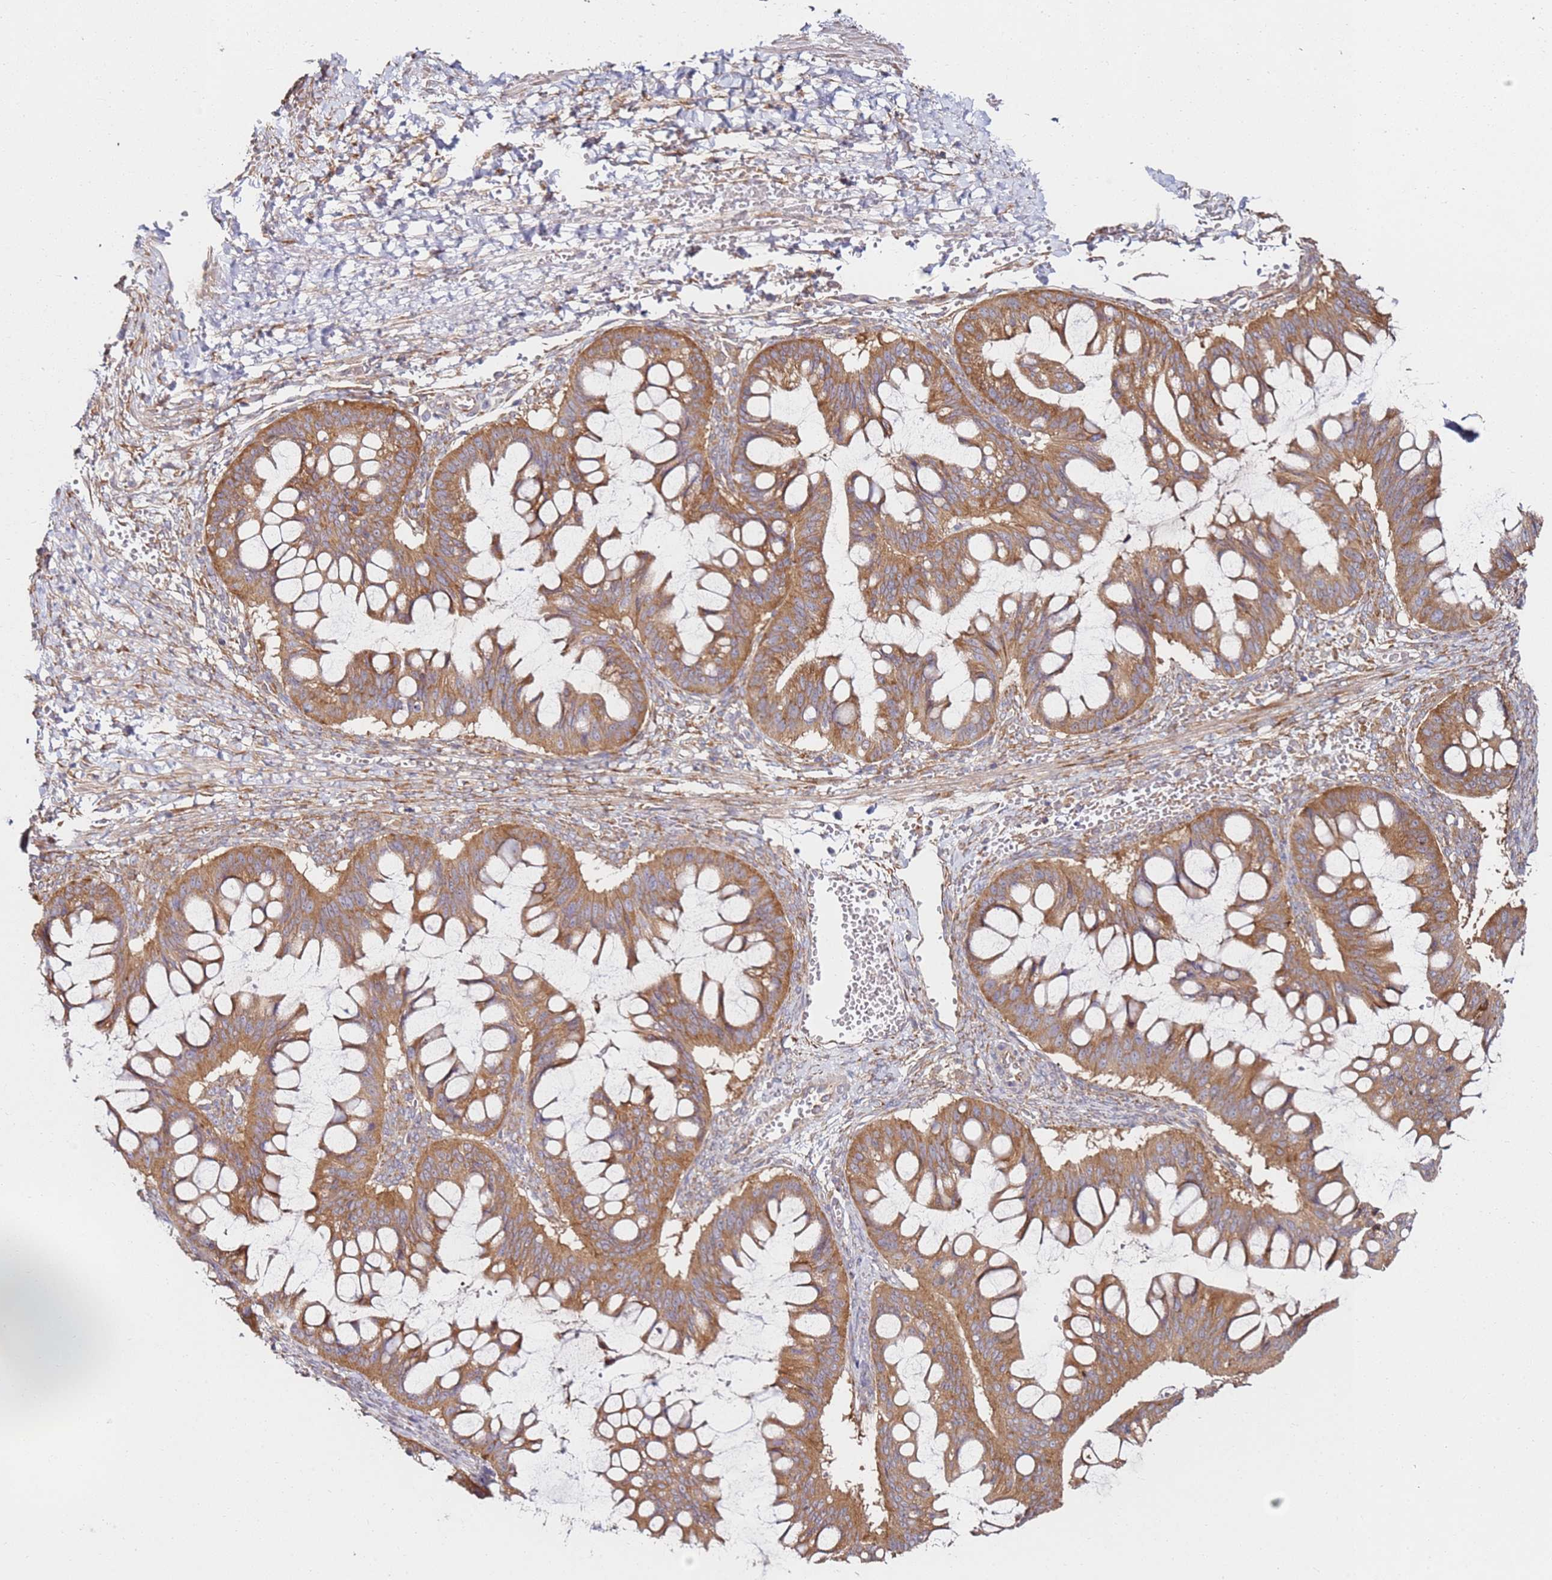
{"staining": {"intensity": "moderate", "quantity": ">75%", "location": "cytoplasmic/membranous"}, "tissue": "ovarian cancer", "cell_type": "Tumor cells", "image_type": "cancer", "snomed": [{"axis": "morphology", "description": "Cystadenocarcinoma, mucinous, NOS"}, {"axis": "topography", "description": "Ovary"}], "caption": "Protein analysis of ovarian cancer tissue displays moderate cytoplasmic/membranous positivity in approximately >75% of tumor cells. The staining was performed using DAB, with brown indicating positive protein expression. Nuclei are stained blue with hematoxylin.", "gene": "RPS3A", "patient": {"sex": "female", "age": 73}}